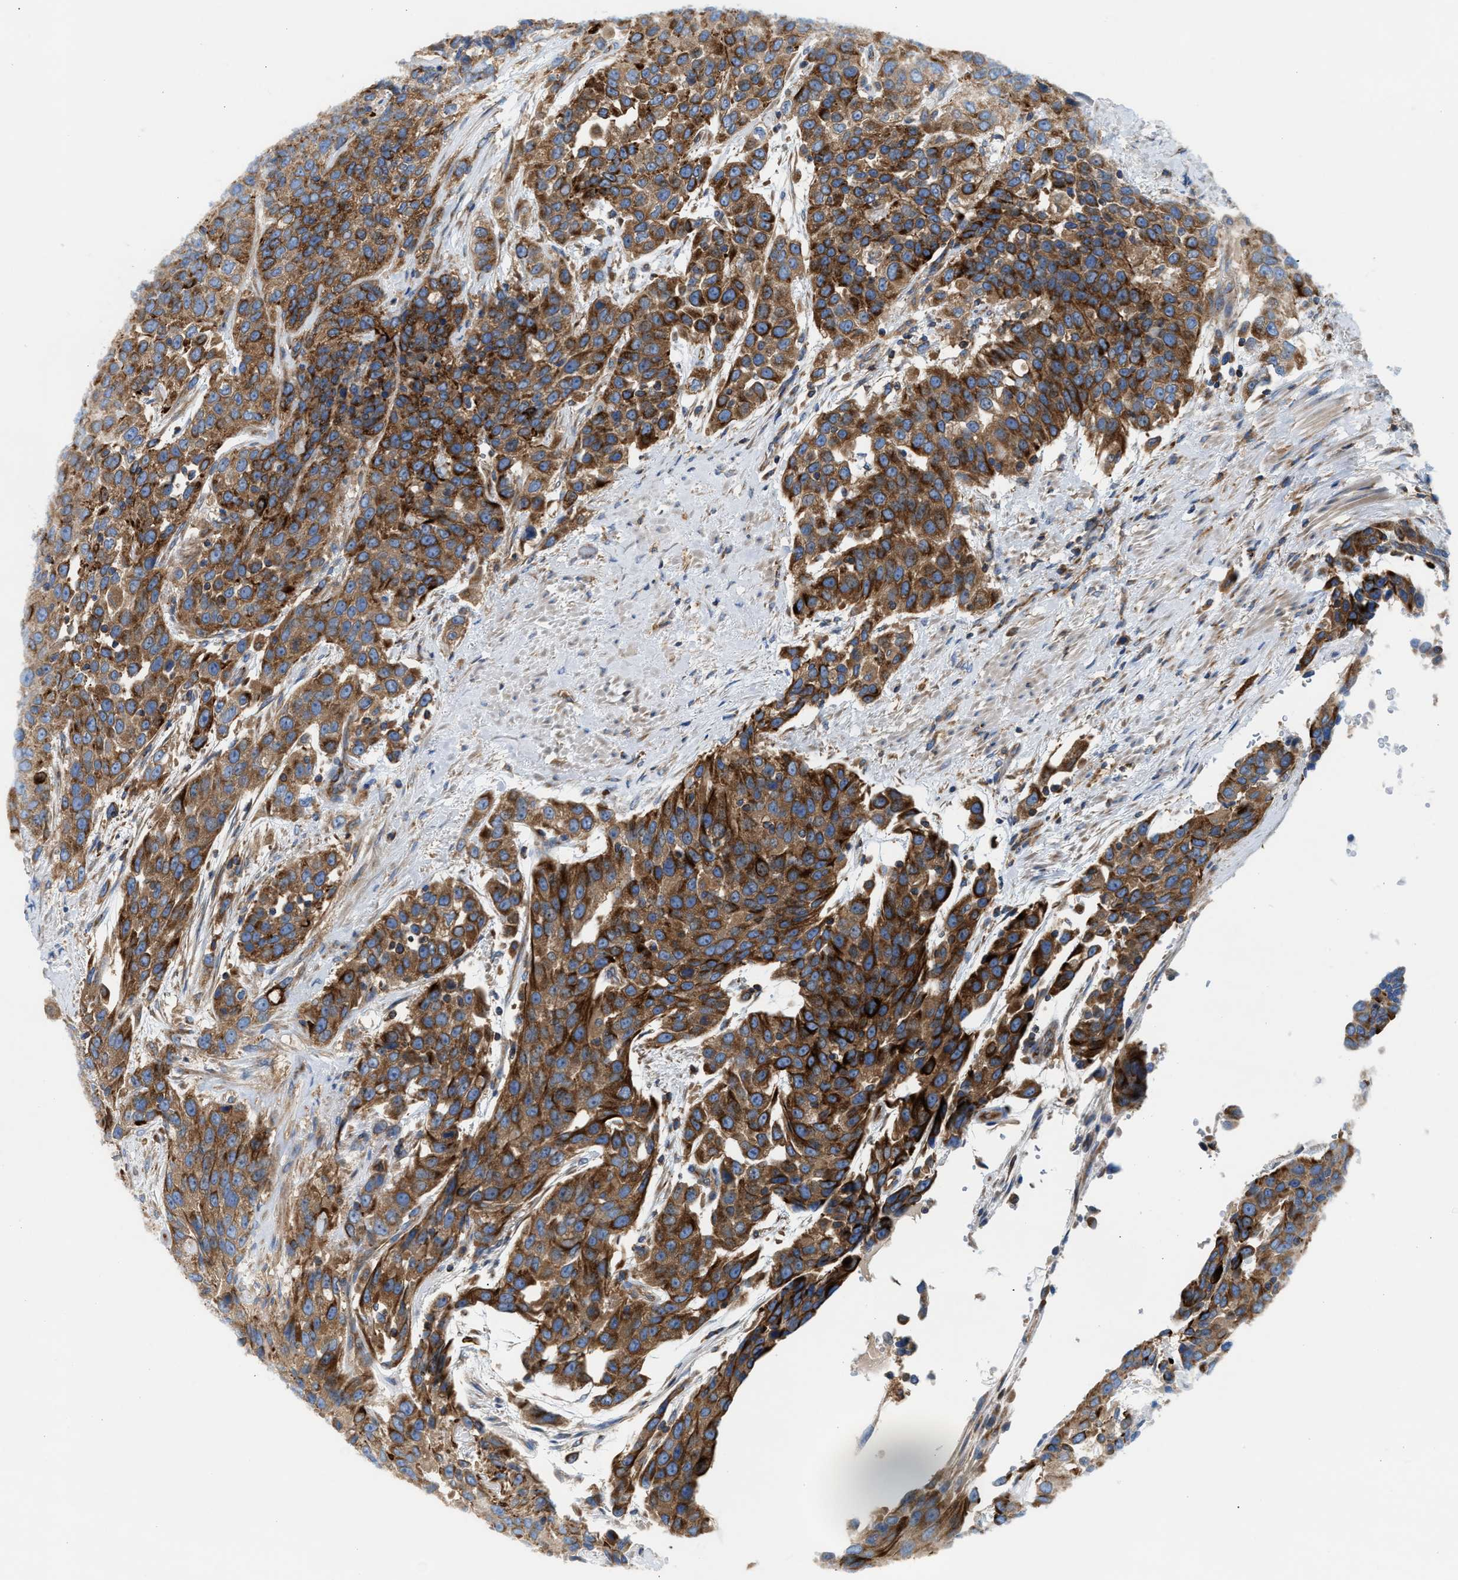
{"staining": {"intensity": "strong", "quantity": ">75%", "location": "cytoplasmic/membranous"}, "tissue": "urothelial cancer", "cell_type": "Tumor cells", "image_type": "cancer", "snomed": [{"axis": "morphology", "description": "Urothelial carcinoma, High grade"}, {"axis": "topography", "description": "Urinary bladder"}], "caption": "IHC image of neoplastic tissue: human urothelial cancer stained using IHC exhibits high levels of strong protein expression localized specifically in the cytoplasmic/membranous of tumor cells, appearing as a cytoplasmic/membranous brown color.", "gene": "TBC1D15", "patient": {"sex": "female", "age": 80}}